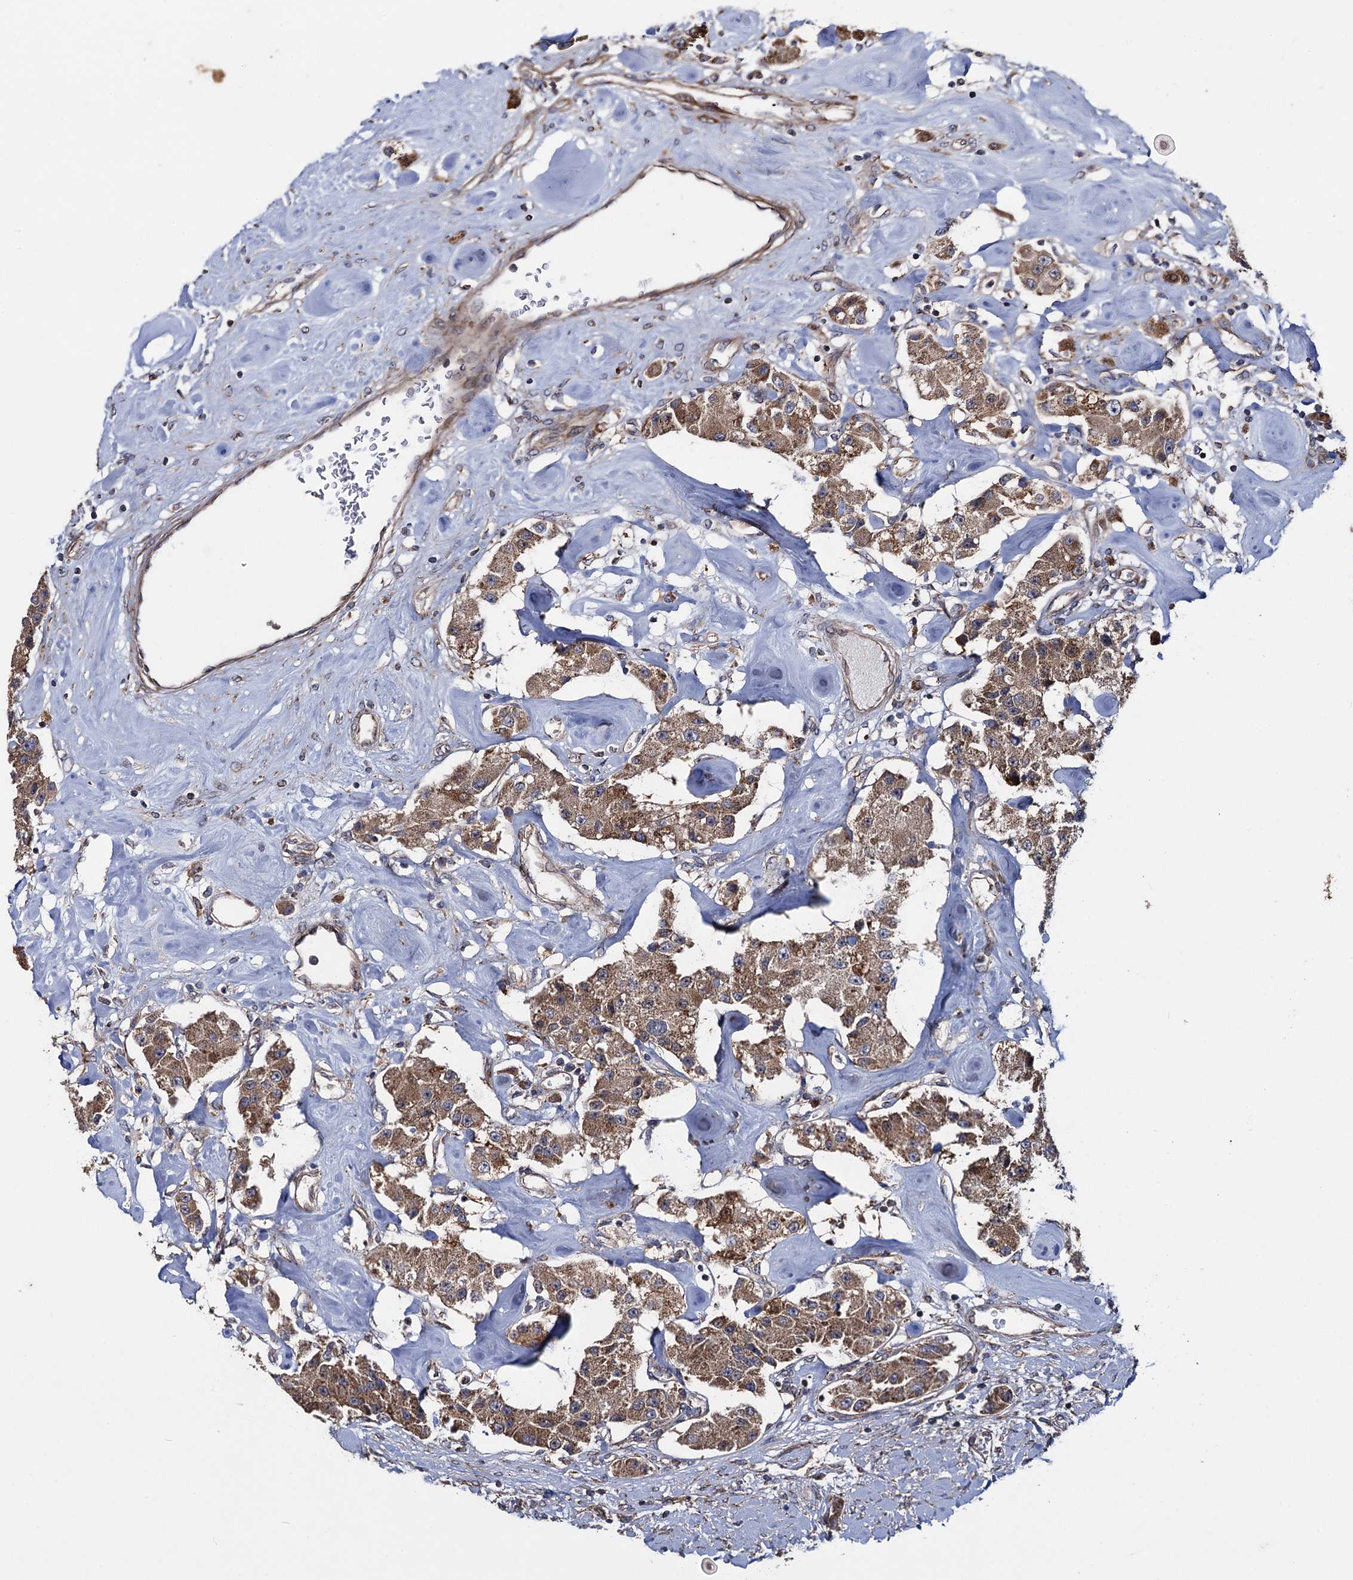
{"staining": {"intensity": "moderate", "quantity": ">75%", "location": "cytoplasmic/membranous"}, "tissue": "carcinoid", "cell_type": "Tumor cells", "image_type": "cancer", "snomed": [{"axis": "morphology", "description": "Carcinoid, malignant, NOS"}, {"axis": "topography", "description": "Pancreas"}], "caption": "Malignant carcinoid tissue shows moderate cytoplasmic/membranous positivity in about >75% of tumor cells, visualized by immunohistochemistry. (DAB (3,3'-diaminobenzidine) IHC, brown staining for protein, blue staining for nuclei).", "gene": "HAUS1", "patient": {"sex": "male", "age": 41}}